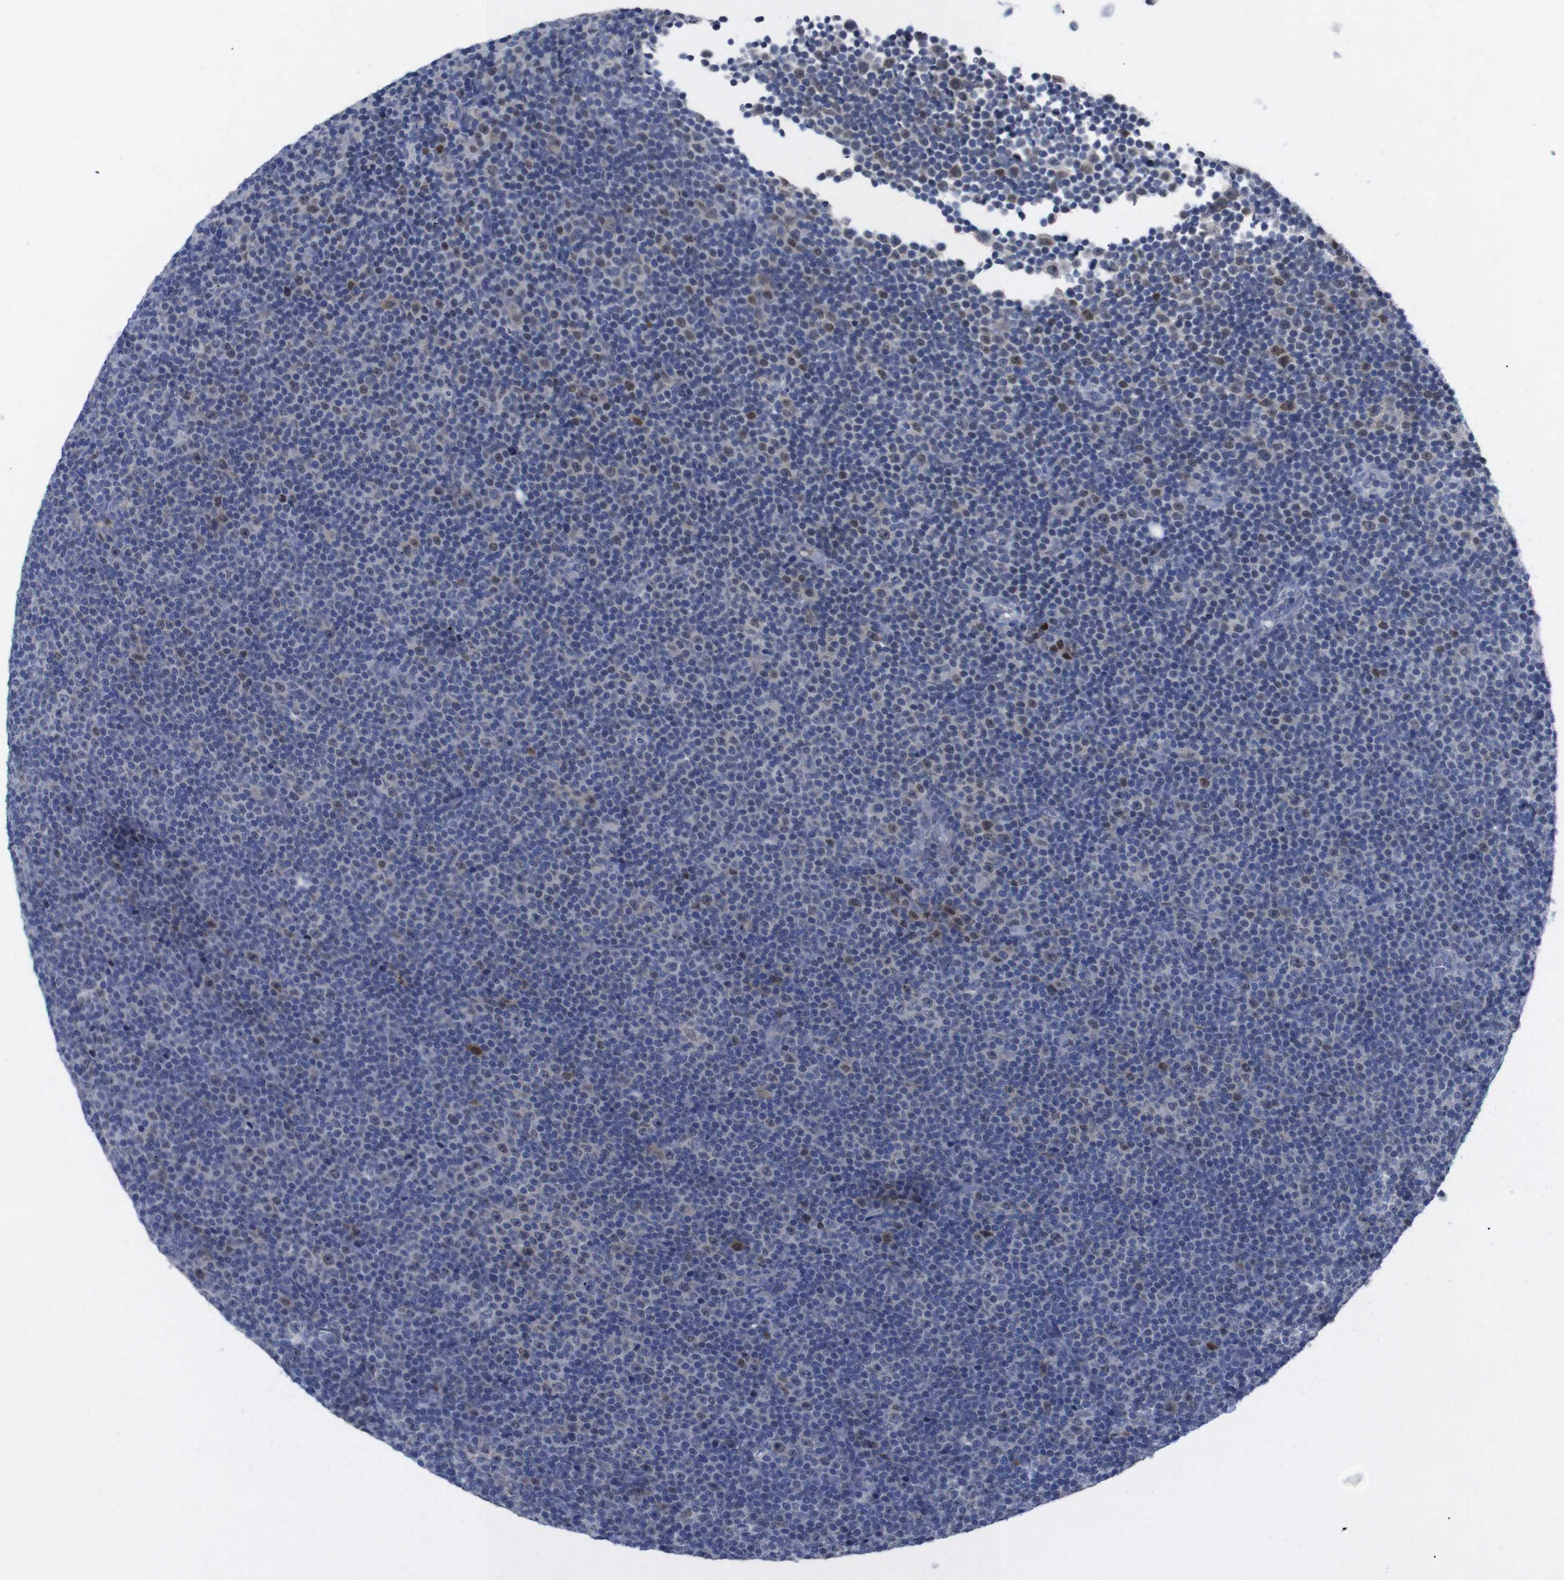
{"staining": {"intensity": "moderate", "quantity": "<25%", "location": "nuclear"}, "tissue": "lymphoma", "cell_type": "Tumor cells", "image_type": "cancer", "snomed": [{"axis": "morphology", "description": "Malignant lymphoma, non-Hodgkin's type, Low grade"}, {"axis": "topography", "description": "Lymph node"}], "caption": "Immunohistochemistry photomicrograph of neoplastic tissue: human lymphoma stained using immunohistochemistry displays low levels of moderate protein expression localized specifically in the nuclear of tumor cells, appearing as a nuclear brown color.", "gene": "IRF4", "patient": {"sex": "female", "age": 67}}